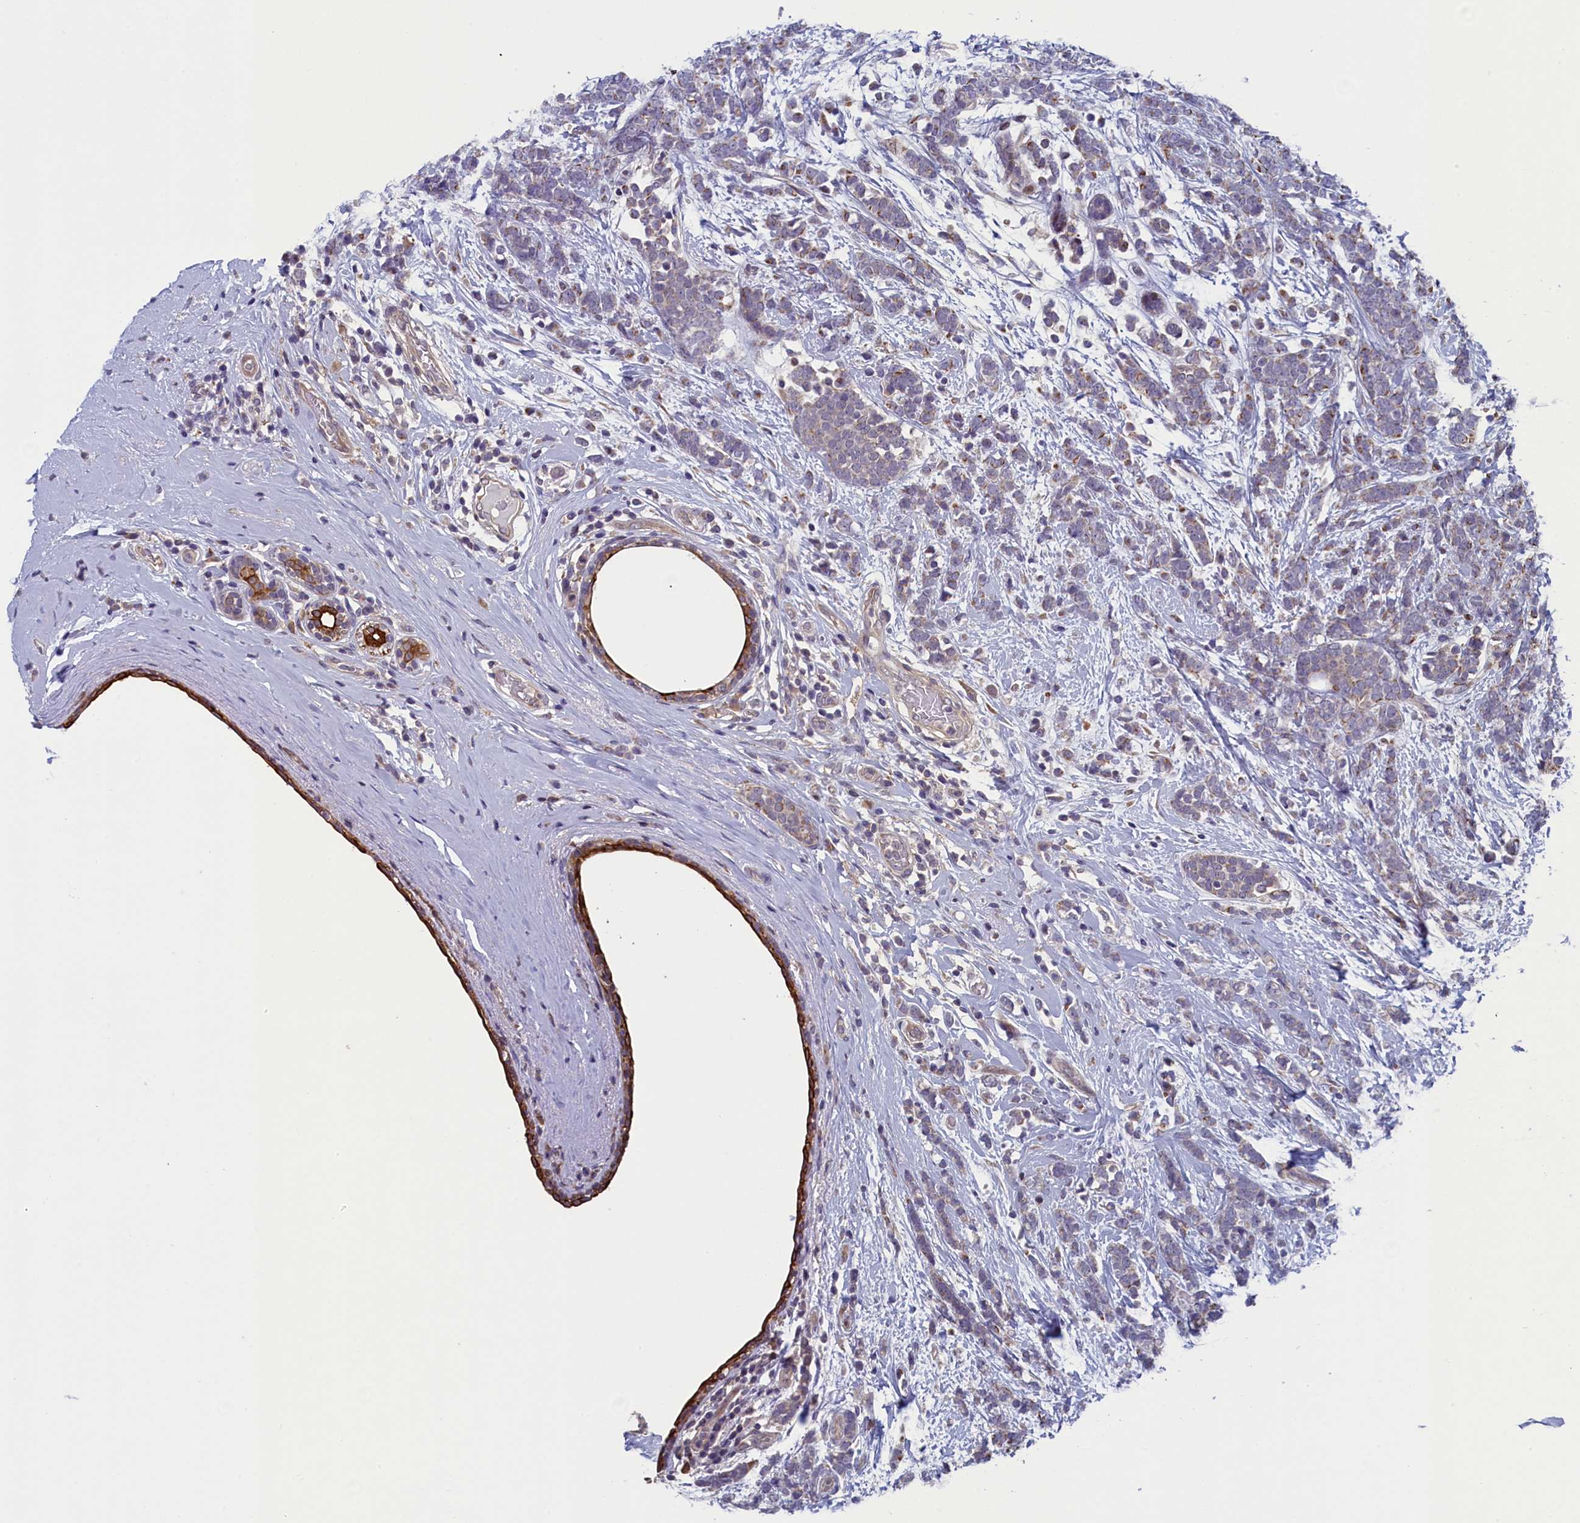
{"staining": {"intensity": "negative", "quantity": "none", "location": "none"}, "tissue": "breast cancer", "cell_type": "Tumor cells", "image_type": "cancer", "snomed": [{"axis": "morphology", "description": "Lobular carcinoma"}, {"axis": "topography", "description": "Breast"}], "caption": "This histopathology image is of breast cancer (lobular carcinoma) stained with immunohistochemistry to label a protein in brown with the nuclei are counter-stained blue. There is no positivity in tumor cells.", "gene": "ANKRD39", "patient": {"sex": "female", "age": 58}}